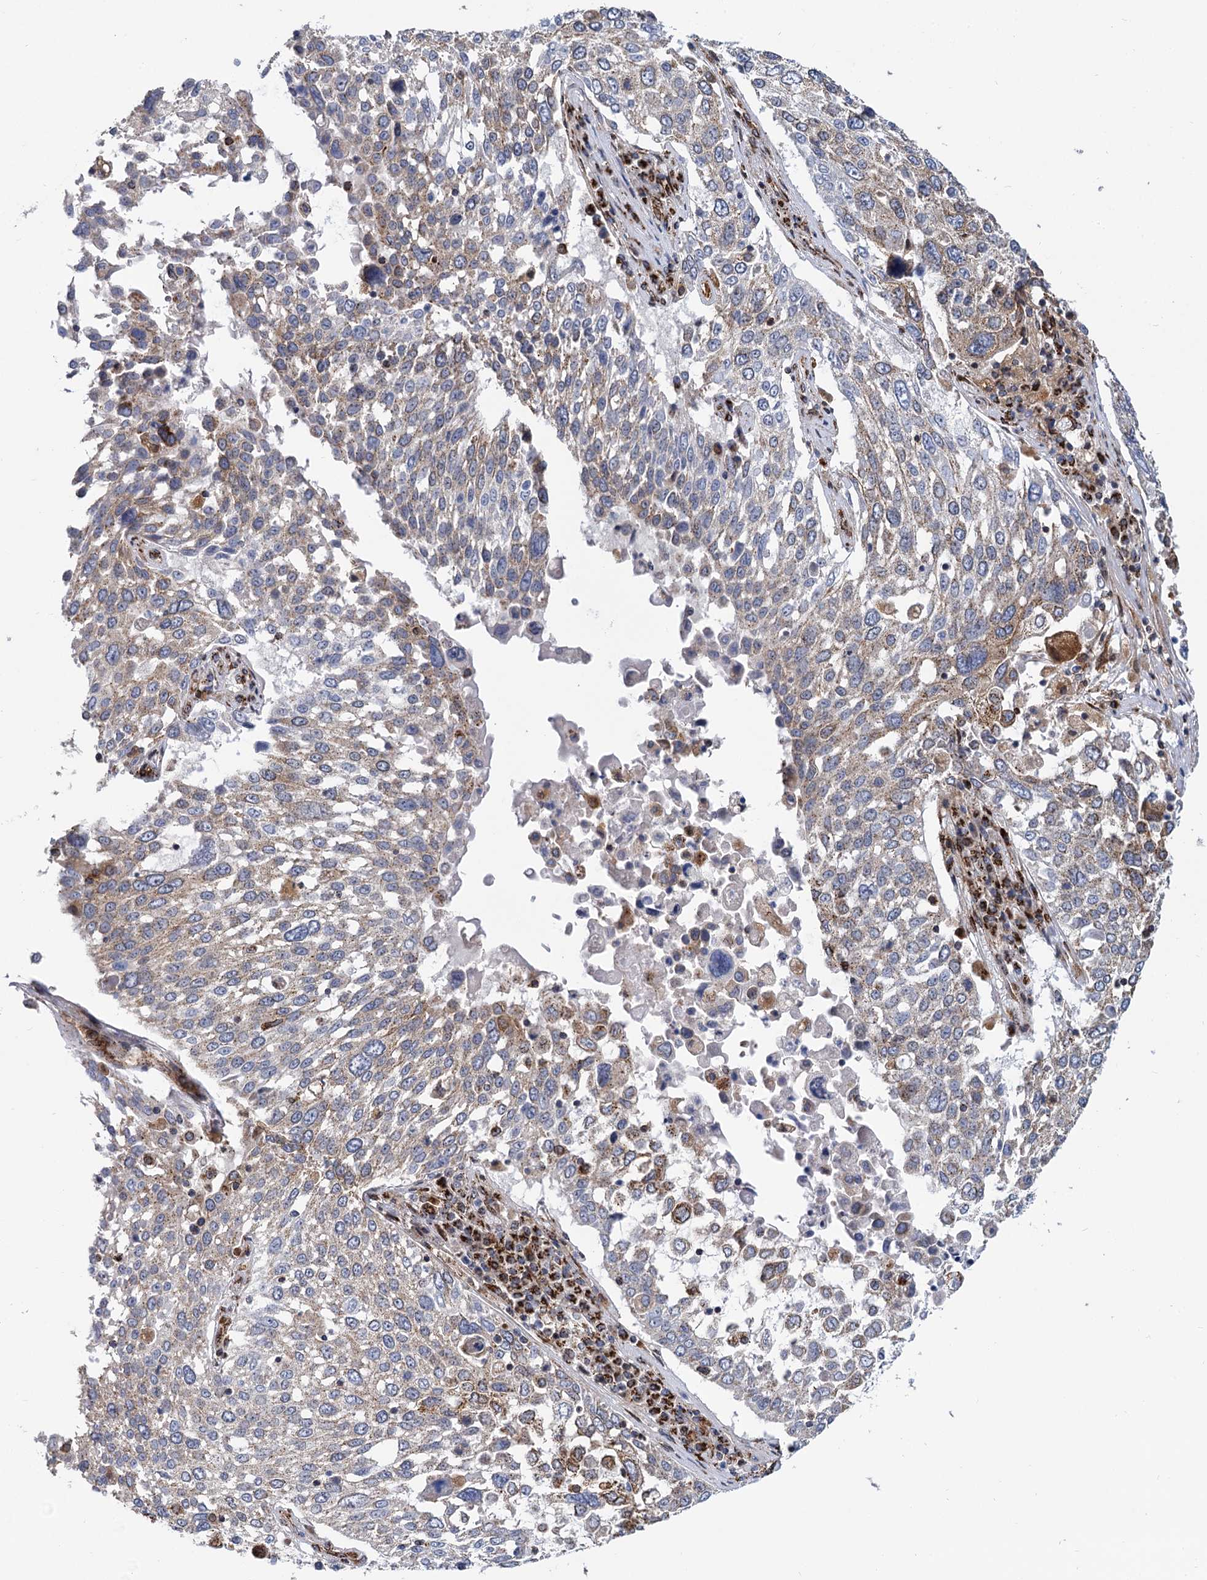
{"staining": {"intensity": "weak", "quantity": "25%-75%", "location": "cytoplasmic/membranous"}, "tissue": "lung cancer", "cell_type": "Tumor cells", "image_type": "cancer", "snomed": [{"axis": "morphology", "description": "Squamous cell carcinoma, NOS"}, {"axis": "topography", "description": "Lung"}], "caption": "Tumor cells exhibit low levels of weak cytoplasmic/membranous positivity in about 25%-75% of cells in lung squamous cell carcinoma.", "gene": "SUPT20H", "patient": {"sex": "male", "age": 65}}